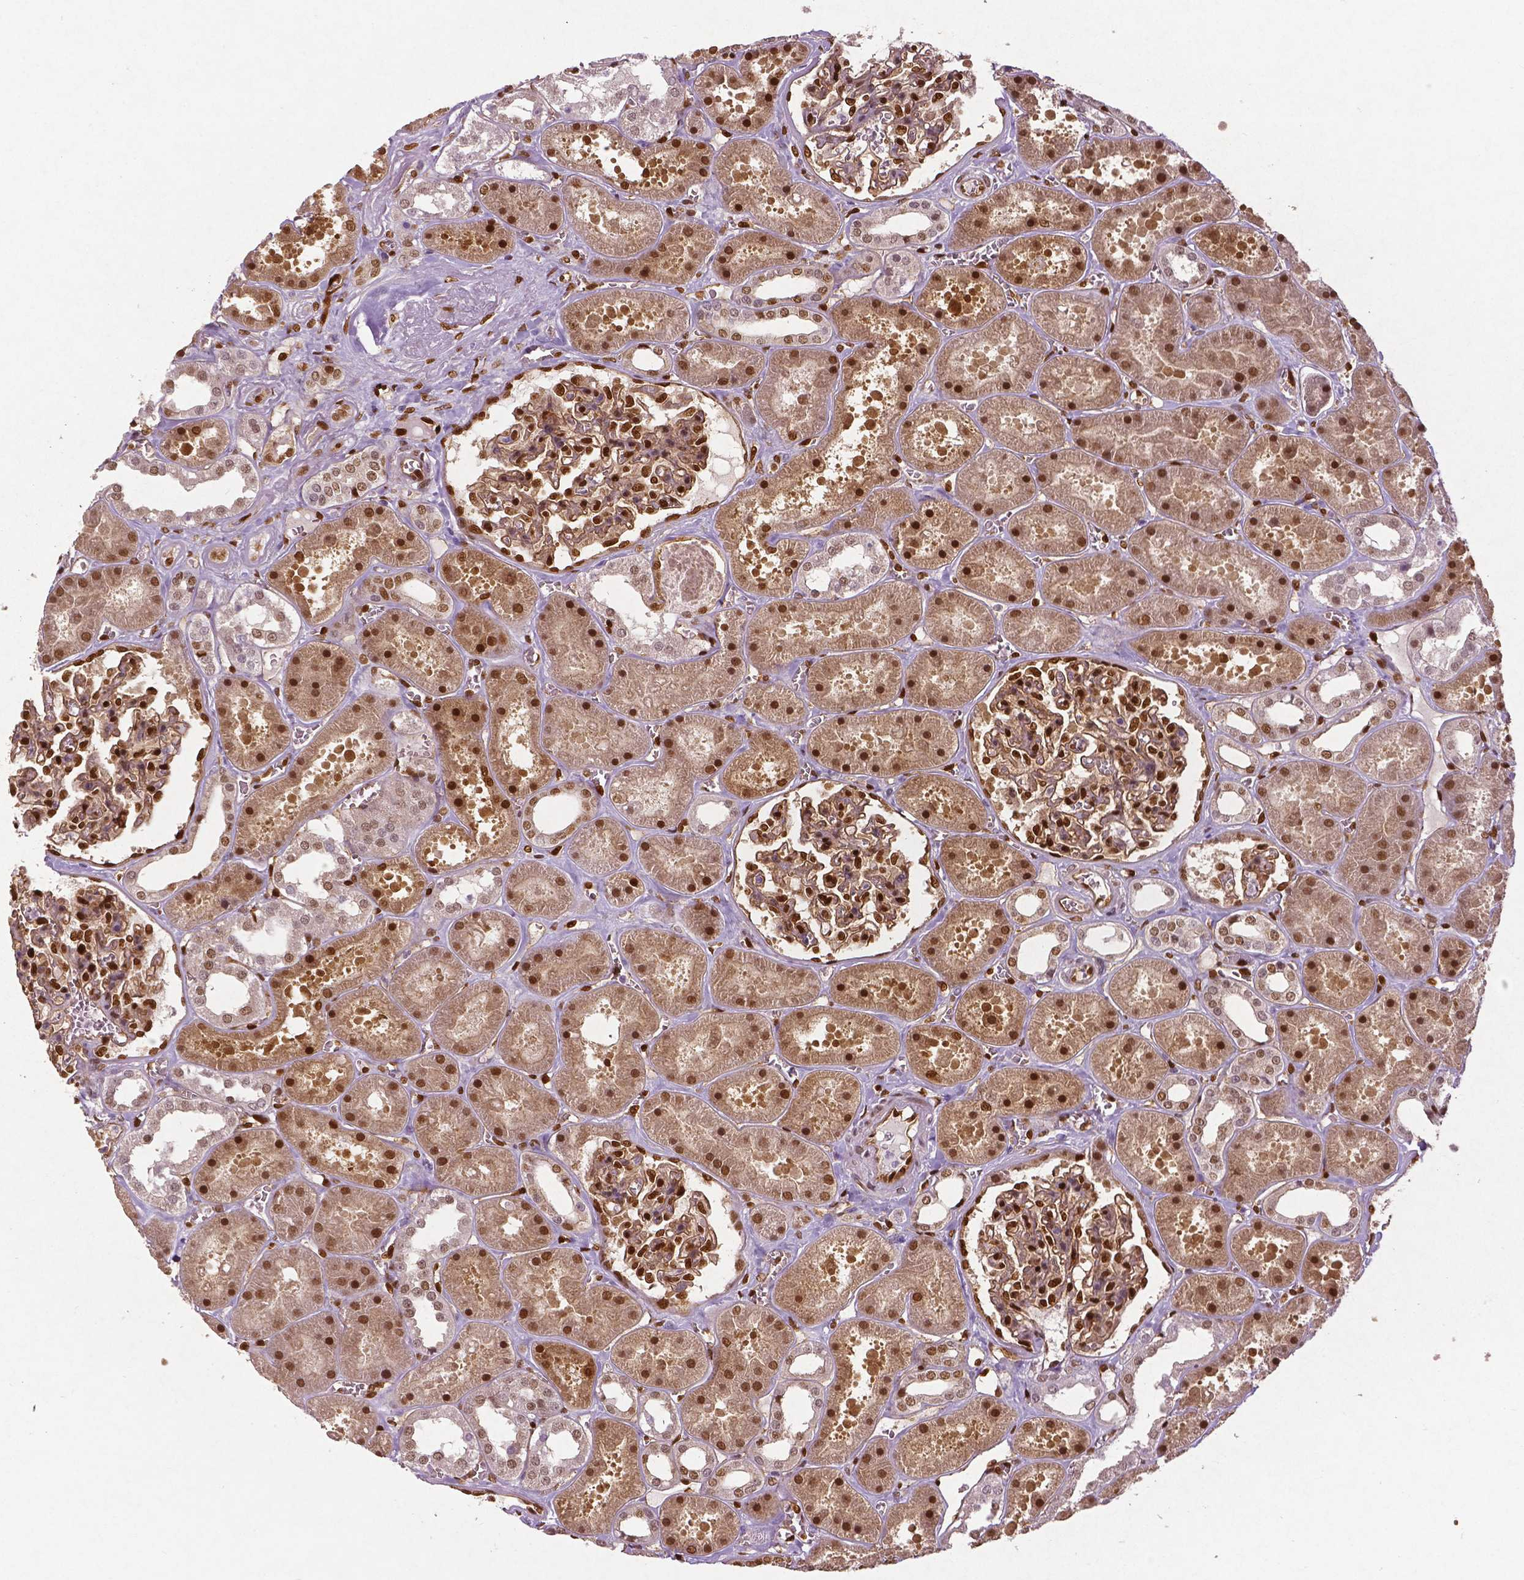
{"staining": {"intensity": "moderate", "quantity": ">75%", "location": "cytoplasmic/membranous,nuclear"}, "tissue": "kidney", "cell_type": "Cells in glomeruli", "image_type": "normal", "snomed": [{"axis": "morphology", "description": "Normal tissue, NOS"}, {"axis": "topography", "description": "Kidney"}], "caption": "Benign kidney was stained to show a protein in brown. There is medium levels of moderate cytoplasmic/membranous,nuclear staining in approximately >75% of cells in glomeruli.", "gene": "WWTR1", "patient": {"sex": "female", "age": 41}}